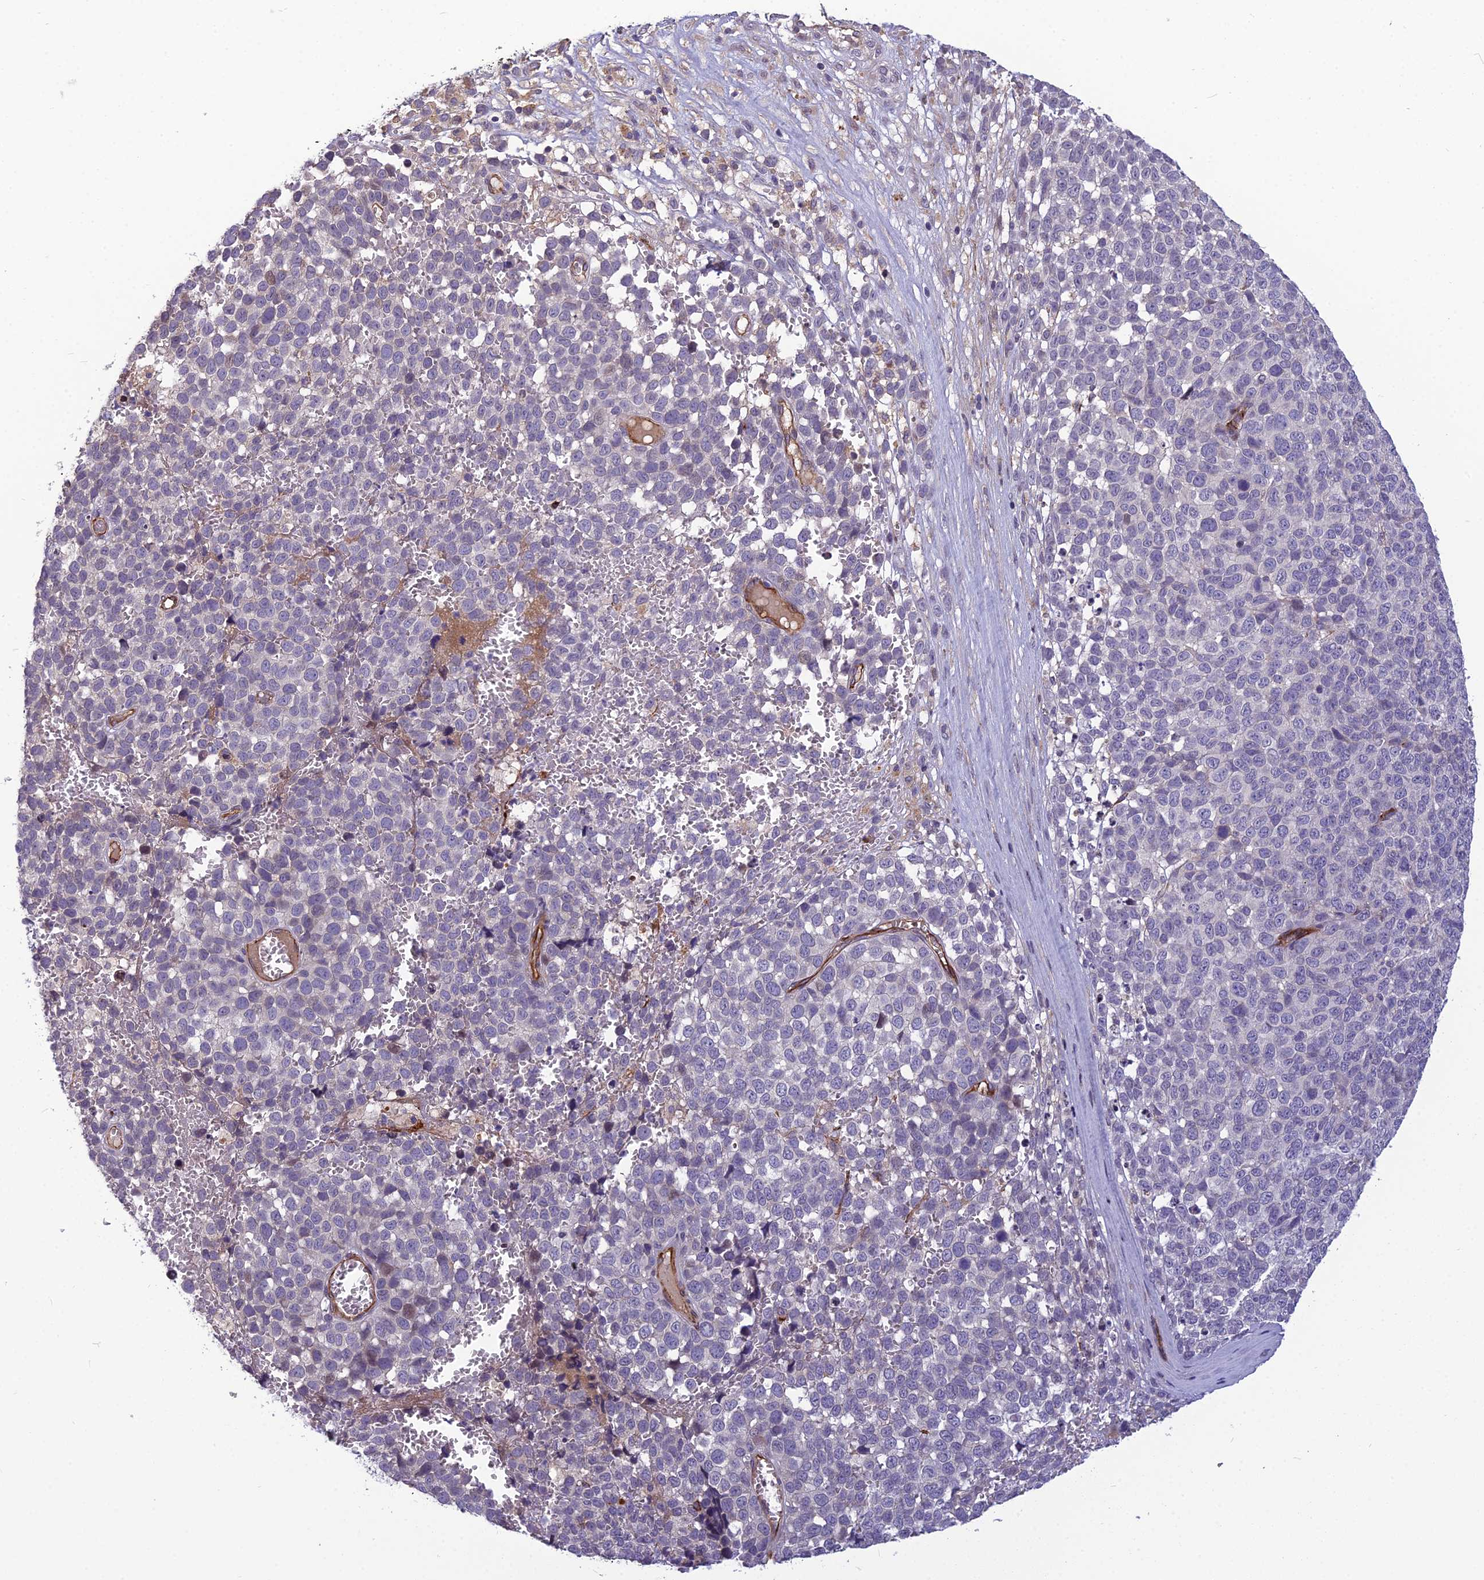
{"staining": {"intensity": "negative", "quantity": "none", "location": "none"}, "tissue": "melanoma", "cell_type": "Tumor cells", "image_type": "cancer", "snomed": [{"axis": "morphology", "description": "Malignant melanoma, NOS"}, {"axis": "topography", "description": "Nose, NOS"}], "caption": "IHC histopathology image of human malignant melanoma stained for a protein (brown), which exhibits no staining in tumor cells.", "gene": "TSPAN15", "patient": {"sex": "female", "age": 48}}